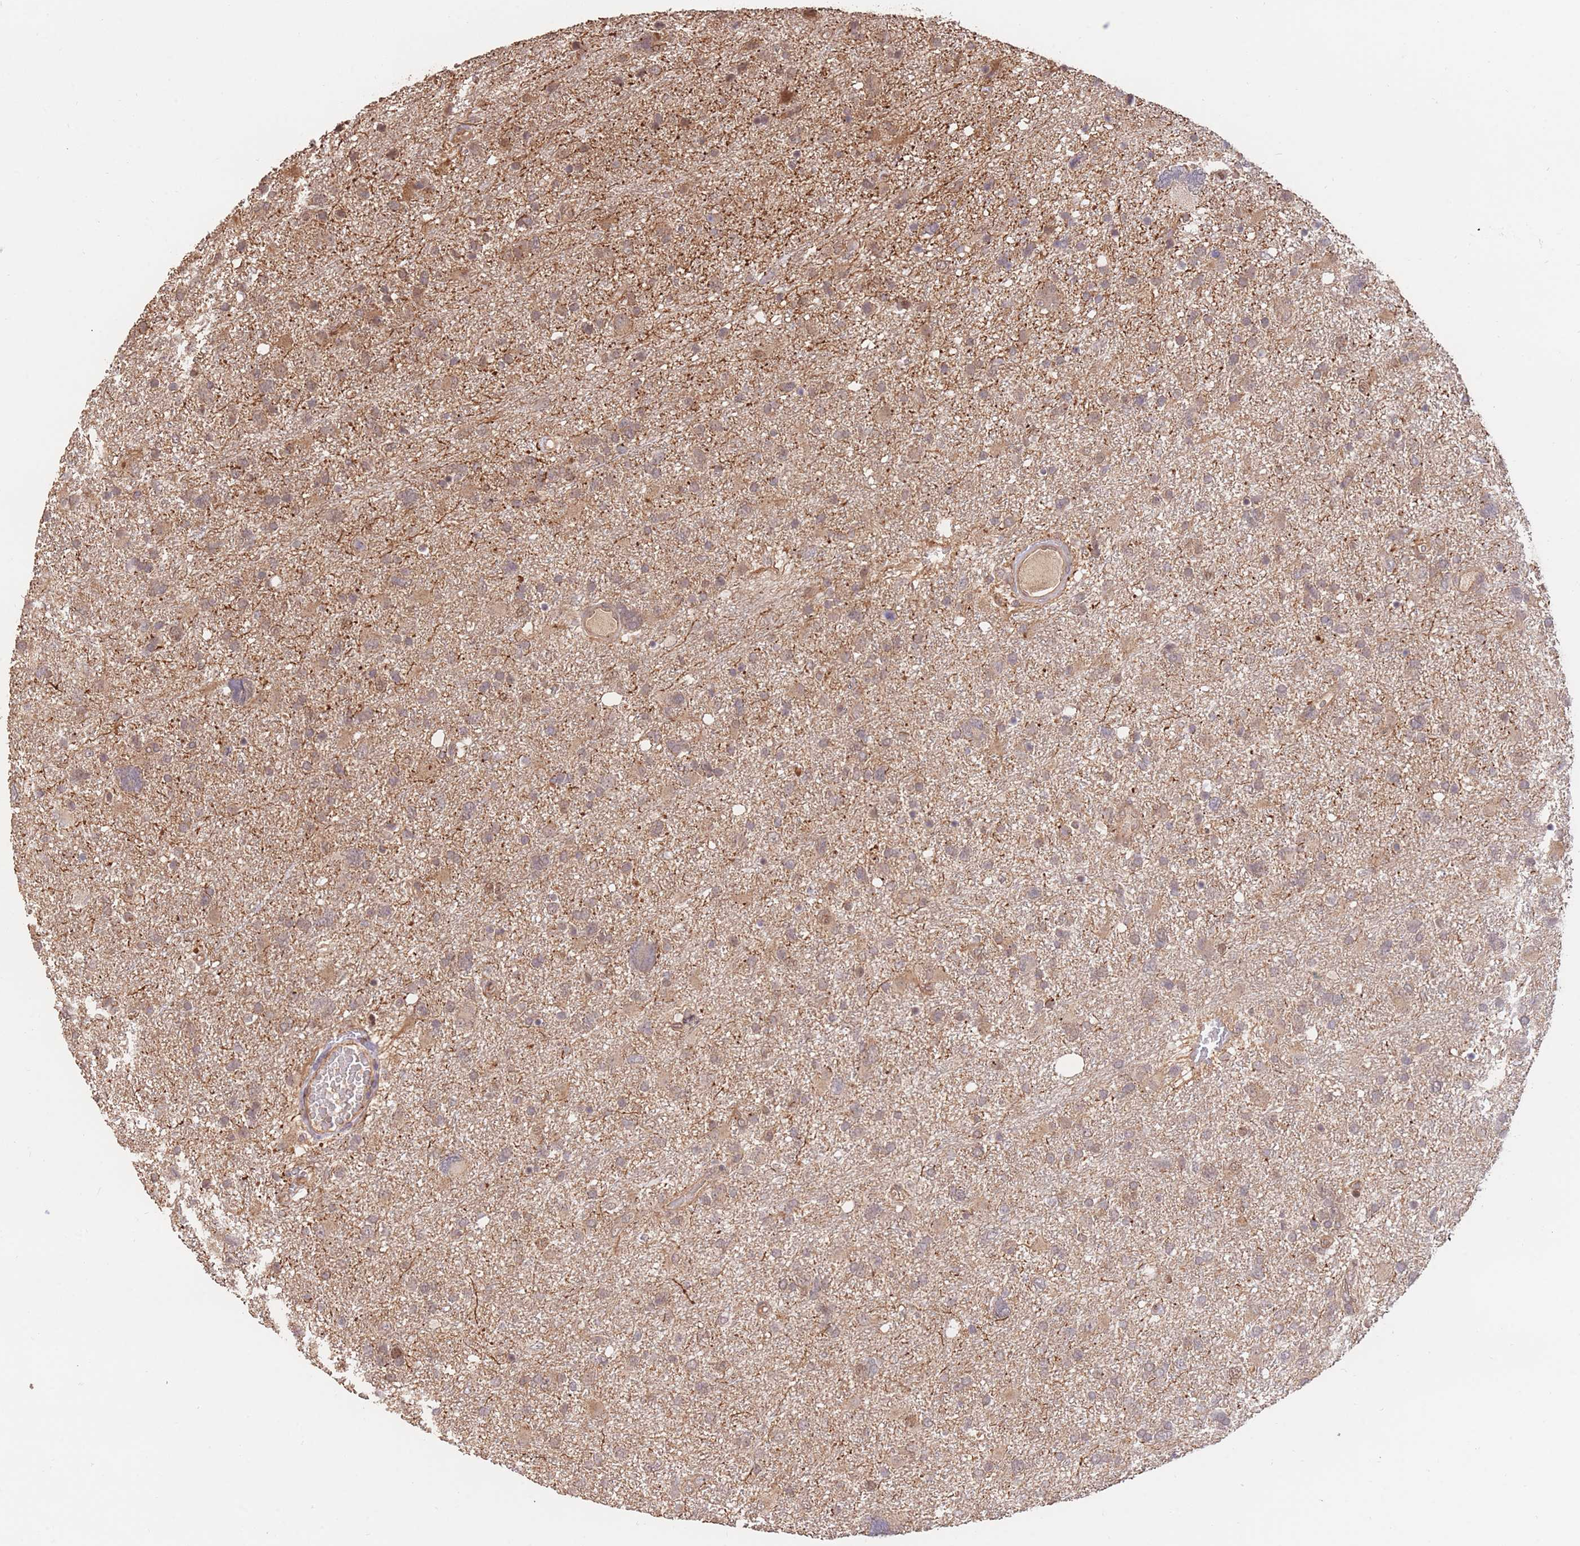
{"staining": {"intensity": "weak", "quantity": "25%-75%", "location": "cytoplasmic/membranous"}, "tissue": "glioma", "cell_type": "Tumor cells", "image_type": "cancer", "snomed": [{"axis": "morphology", "description": "Glioma, malignant, High grade"}, {"axis": "topography", "description": "Brain"}], "caption": "This is a micrograph of immunohistochemistry (IHC) staining of high-grade glioma (malignant), which shows weak expression in the cytoplasmic/membranous of tumor cells.", "gene": "RGS14", "patient": {"sex": "male", "age": 61}}